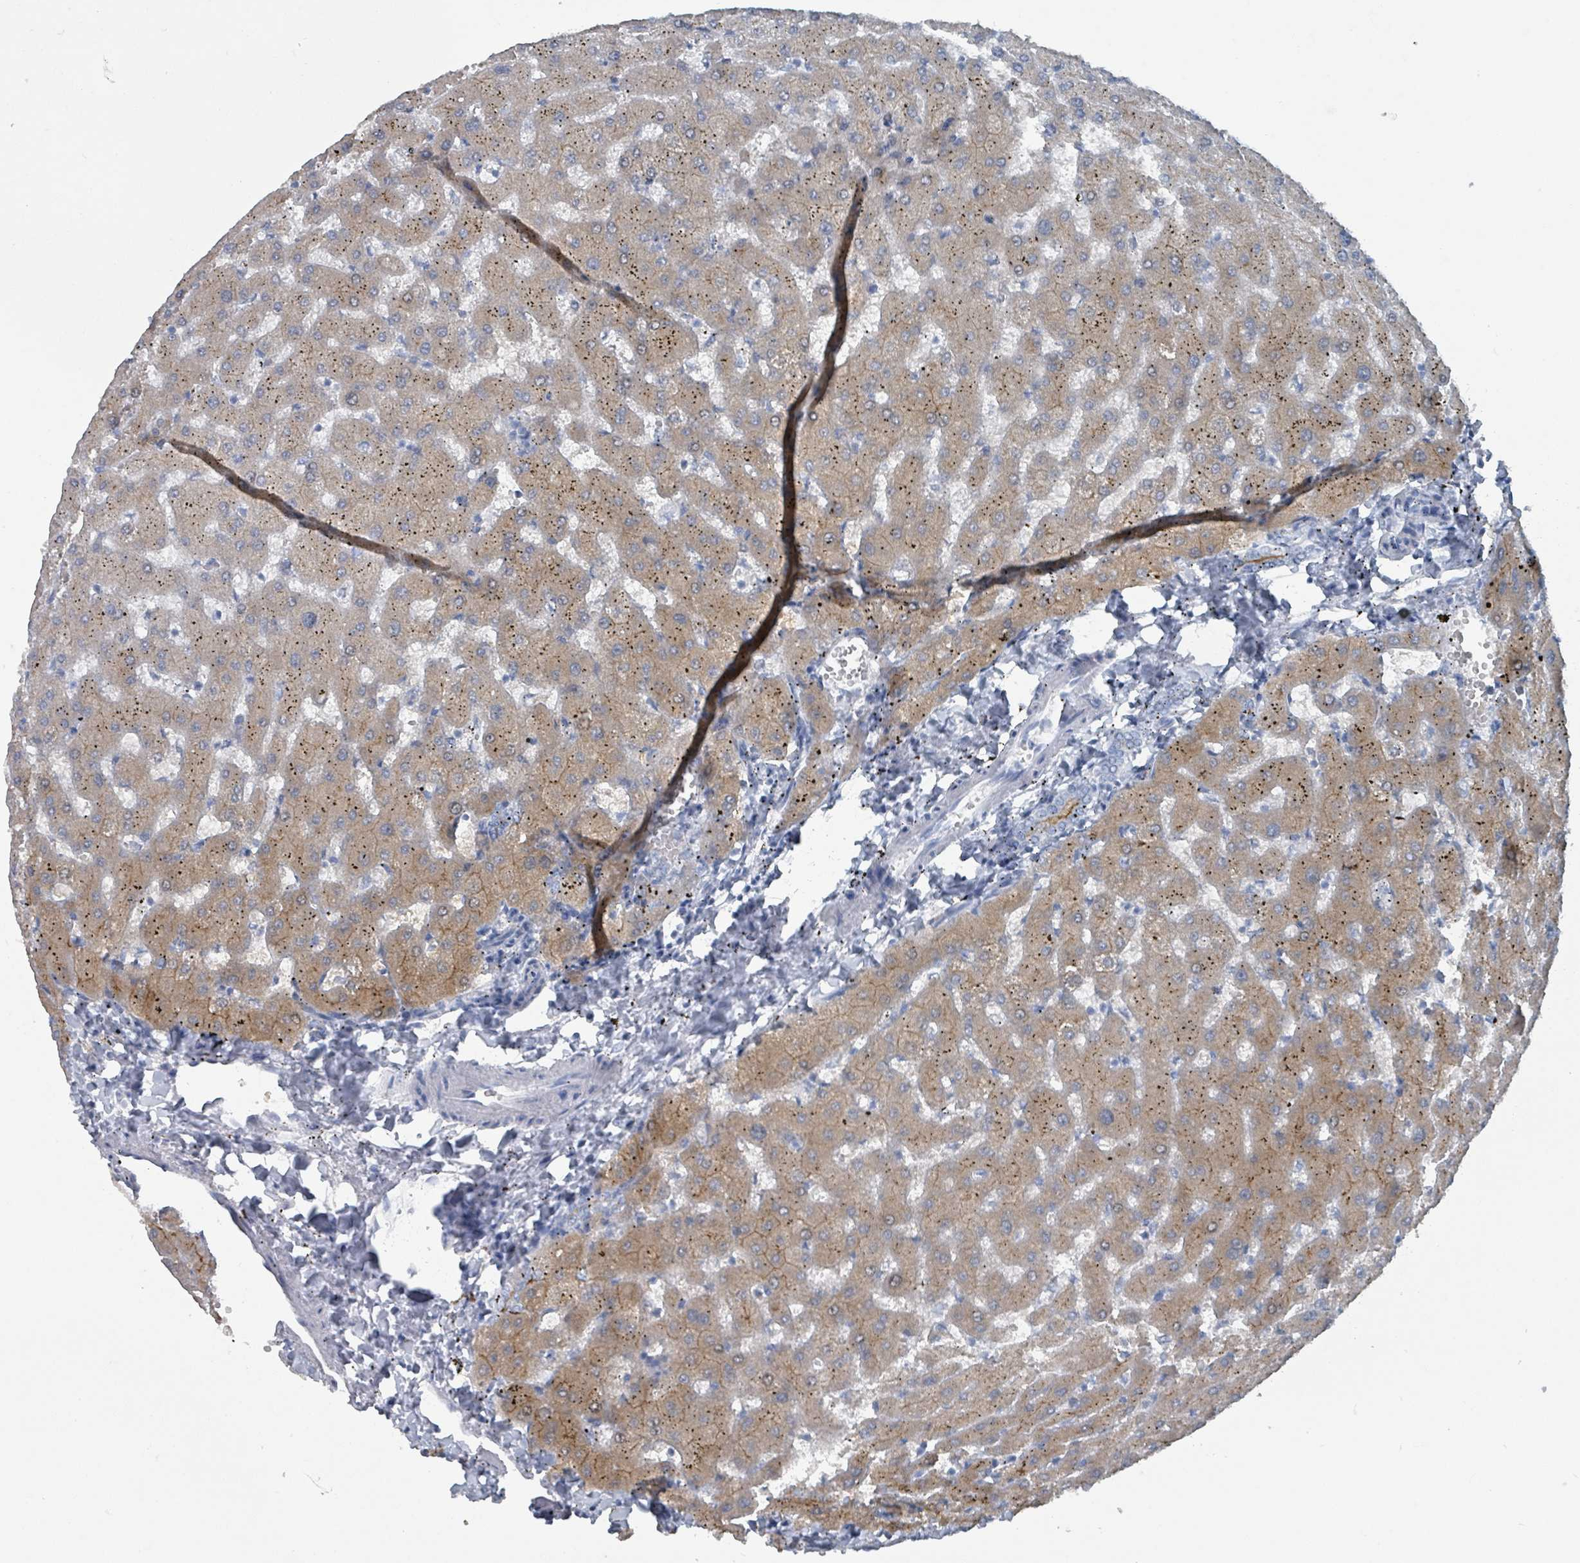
{"staining": {"intensity": "moderate", "quantity": "25%-75%", "location": "cytoplasmic/membranous"}, "tissue": "liver", "cell_type": "Cholangiocytes", "image_type": "normal", "snomed": [{"axis": "morphology", "description": "Normal tissue, NOS"}, {"axis": "topography", "description": "Liver"}], "caption": "Protein staining demonstrates moderate cytoplasmic/membranous staining in about 25%-75% of cholangiocytes in normal liver. (DAB = brown stain, brightfield microscopy at high magnification).", "gene": "GAMT", "patient": {"sex": "female", "age": 63}}